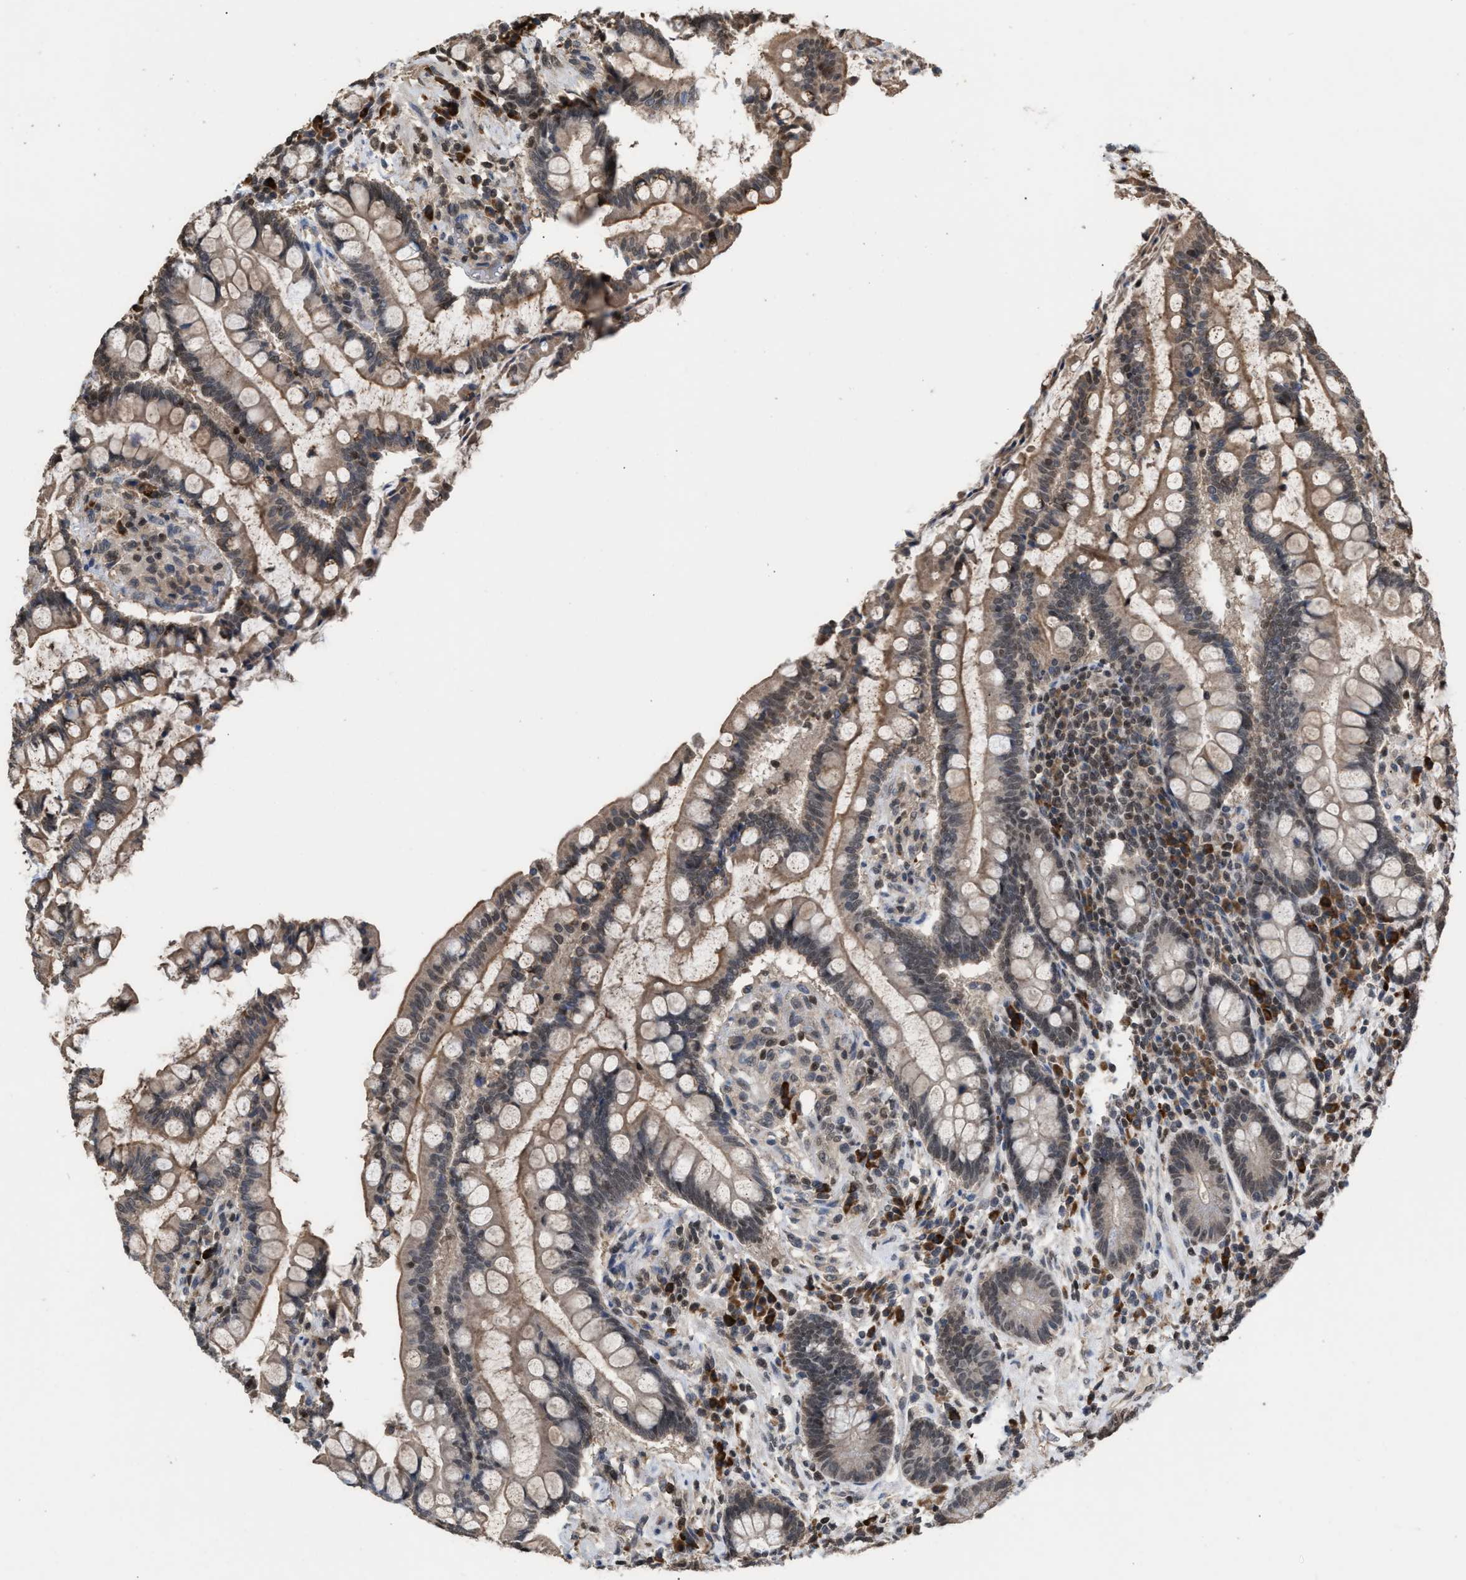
{"staining": {"intensity": "moderate", "quantity": ">75%", "location": "nuclear"}, "tissue": "colon", "cell_type": "Endothelial cells", "image_type": "normal", "snomed": [{"axis": "morphology", "description": "Normal tissue, NOS"}, {"axis": "topography", "description": "Colon"}], "caption": "Protein analysis of normal colon demonstrates moderate nuclear staining in about >75% of endothelial cells.", "gene": "C9orf78", "patient": {"sex": "male", "age": 73}}